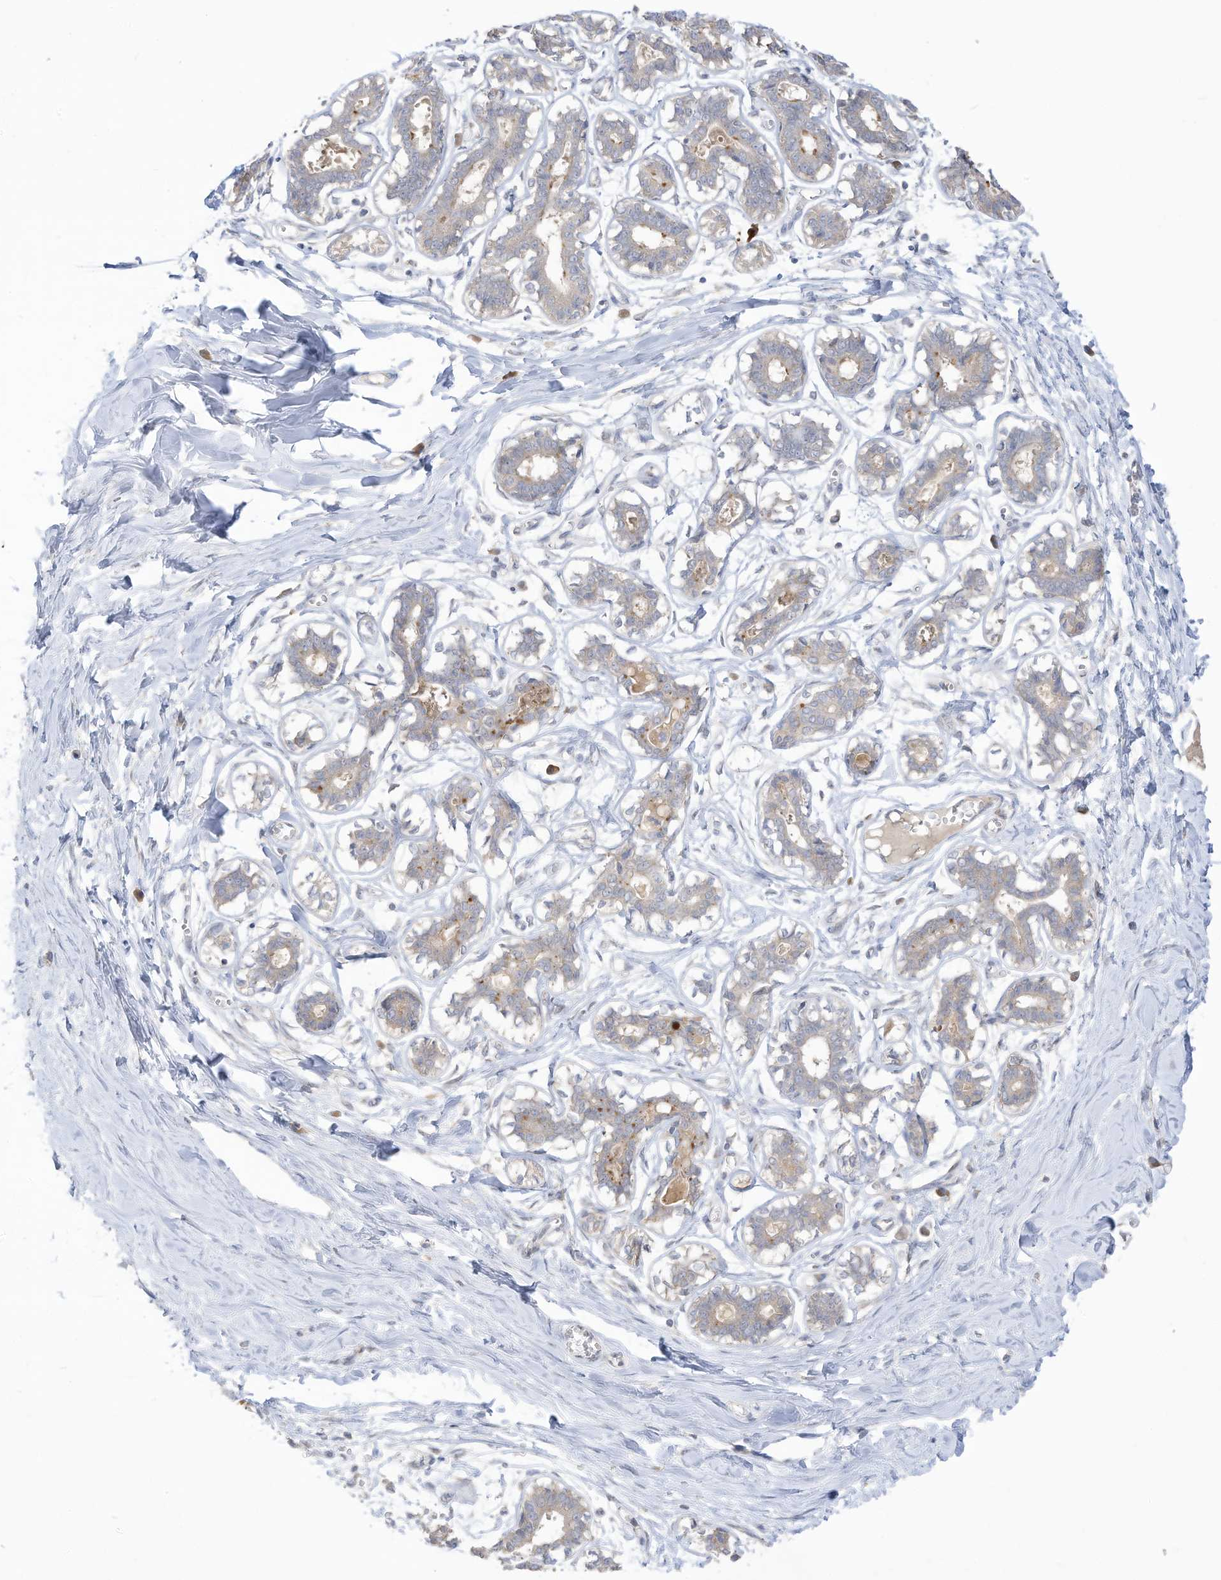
{"staining": {"intensity": "weak", "quantity": ">75%", "location": "cytoplasmic/membranous"}, "tissue": "breast", "cell_type": "Adipocytes", "image_type": "normal", "snomed": [{"axis": "morphology", "description": "Normal tissue, NOS"}, {"axis": "topography", "description": "Breast"}], "caption": "Weak cytoplasmic/membranous positivity is present in about >75% of adipocytes in unremarkable breast. (IHC, brightfield microscopy, high magnification).", "gene": "LRRN2", "patient": {"sex": "female", "age": 27}}